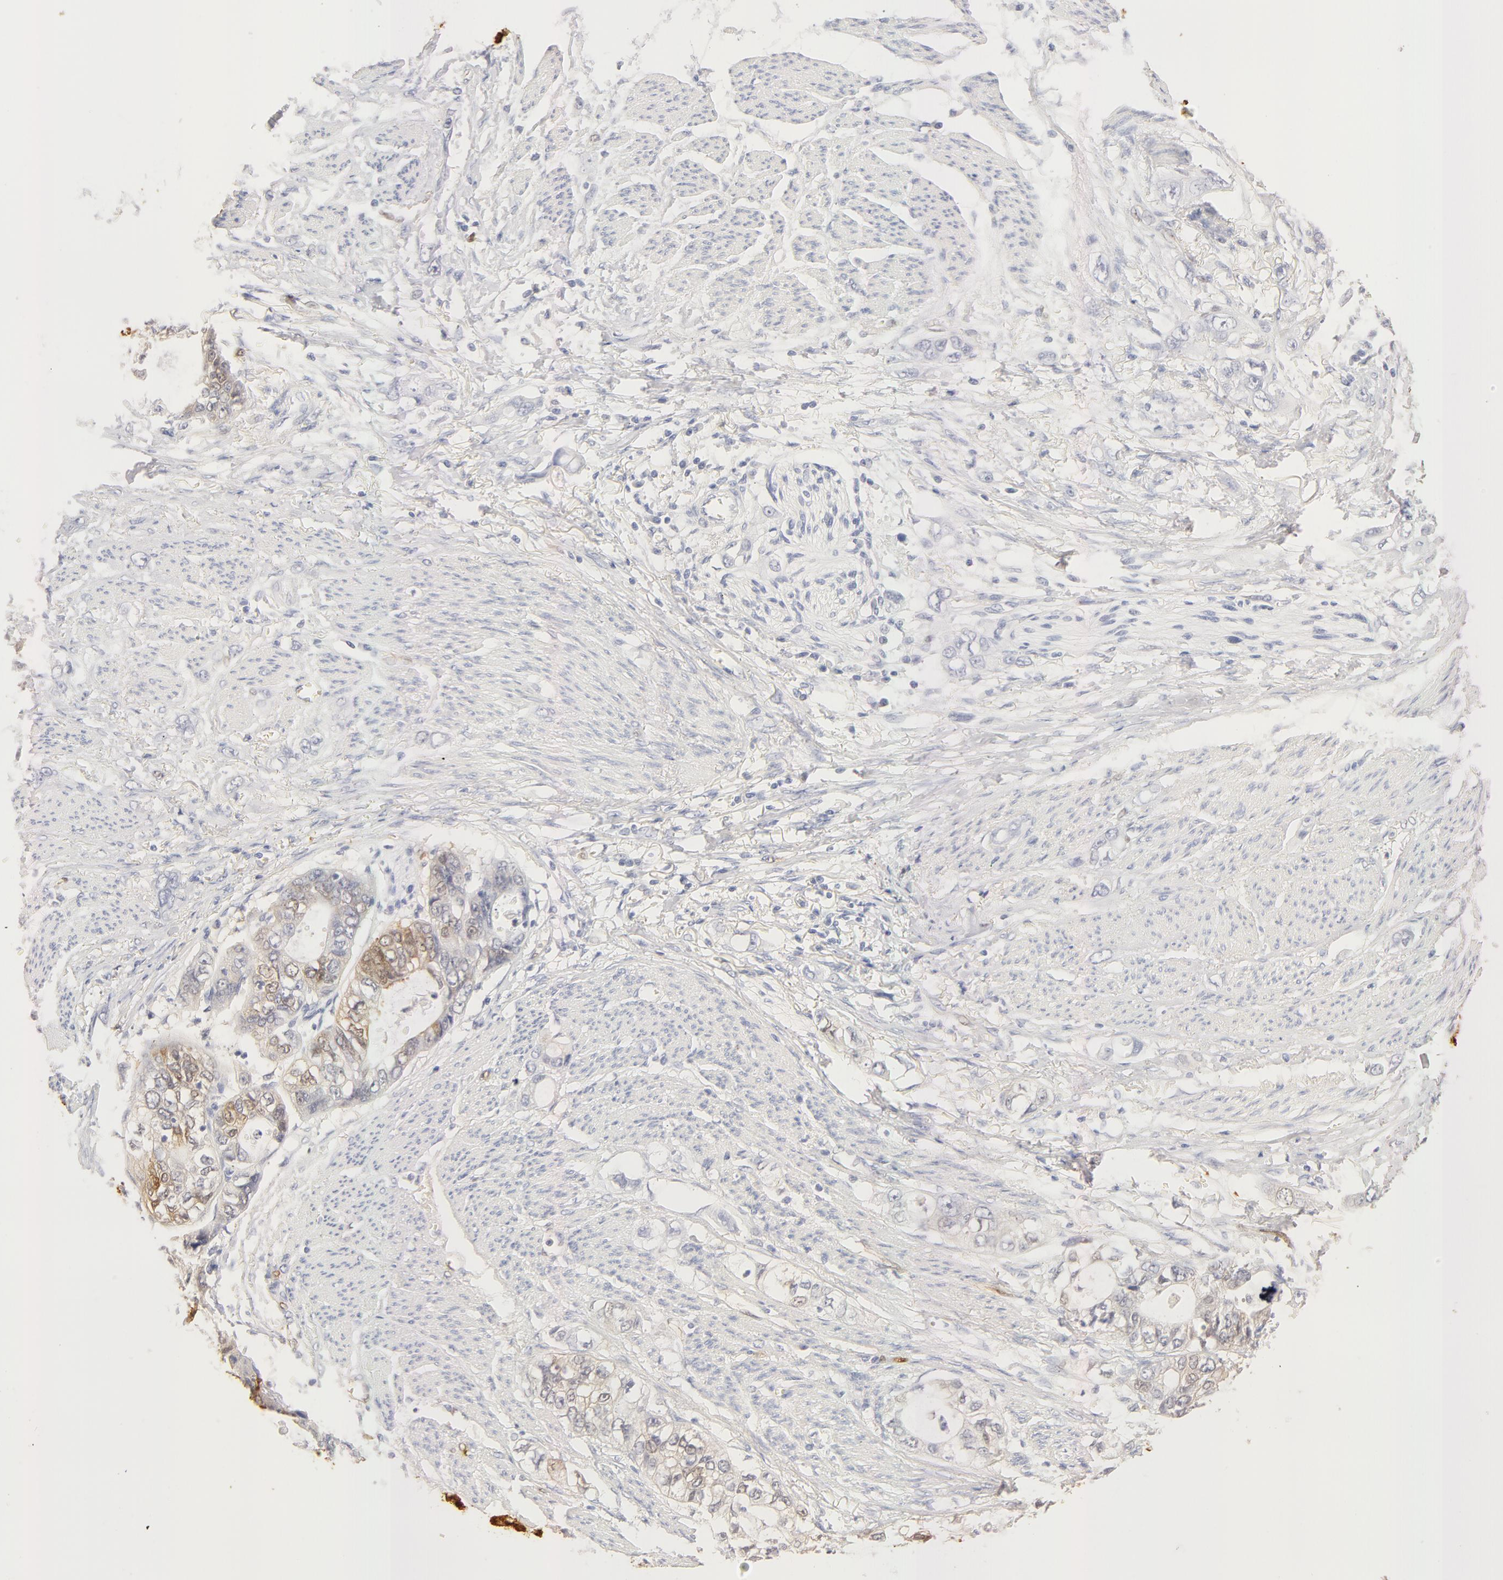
{"staining": {"intensity": "weak", "quantity": "<25%", "location": "nuclear"}, "tissue": "stomach cancer", "cell_type": "Tumor cells", "image_type": "cancer", "snomed": [{"axis": "morphology", "description": "Adenocarcinoma, NOS"}, {"axis": "topography", "description": "Stomach, upper"}], "caption": "This is an IHC photomicrograph of adenocarcinoma (stomach). There is no expression in tumor cells.", "gene": "CA2", "patient": {"sex": "female", "age": 52}}